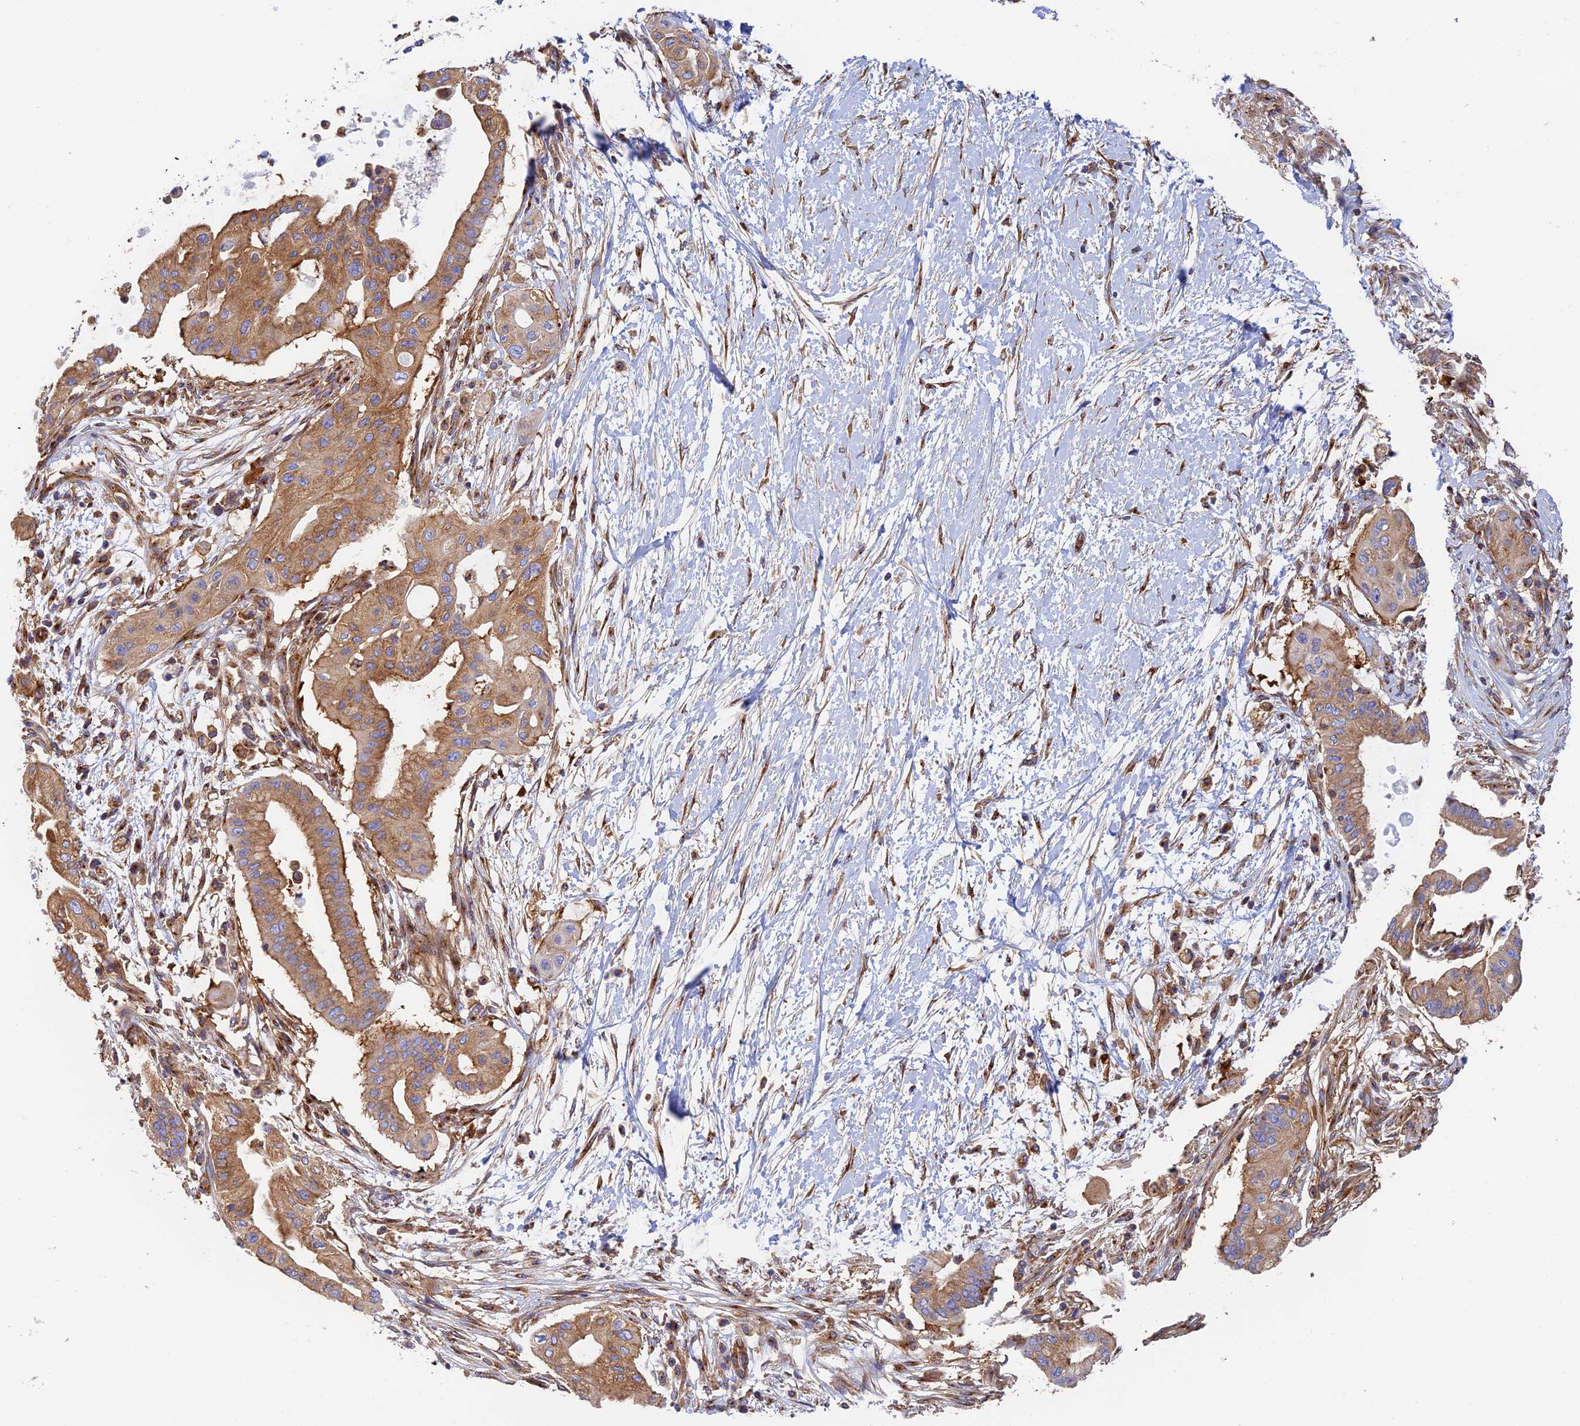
{"staining": {"intensity": "moderate", "quantity": ">75%", "location": "cytoplasmic/membranous"}, "tissue": "pancreatic cancer", "cell_type": "Tumor cells", "image_type": "cancer", "snomed": [{"axis": "morphology", "description": "Adenocarcinoma, NOS"}, {"axis": "topography", "description": "Pancreas"}], "caption": "This is an image of immunohistochemistry (IHC) staining of pancreatic adenocarcinoma, which shows moderate staining in the cytoplasmic/membranous of tumor cells.", "gene": "DCTN2", "patient": {"sex": "male", "age": 68}}